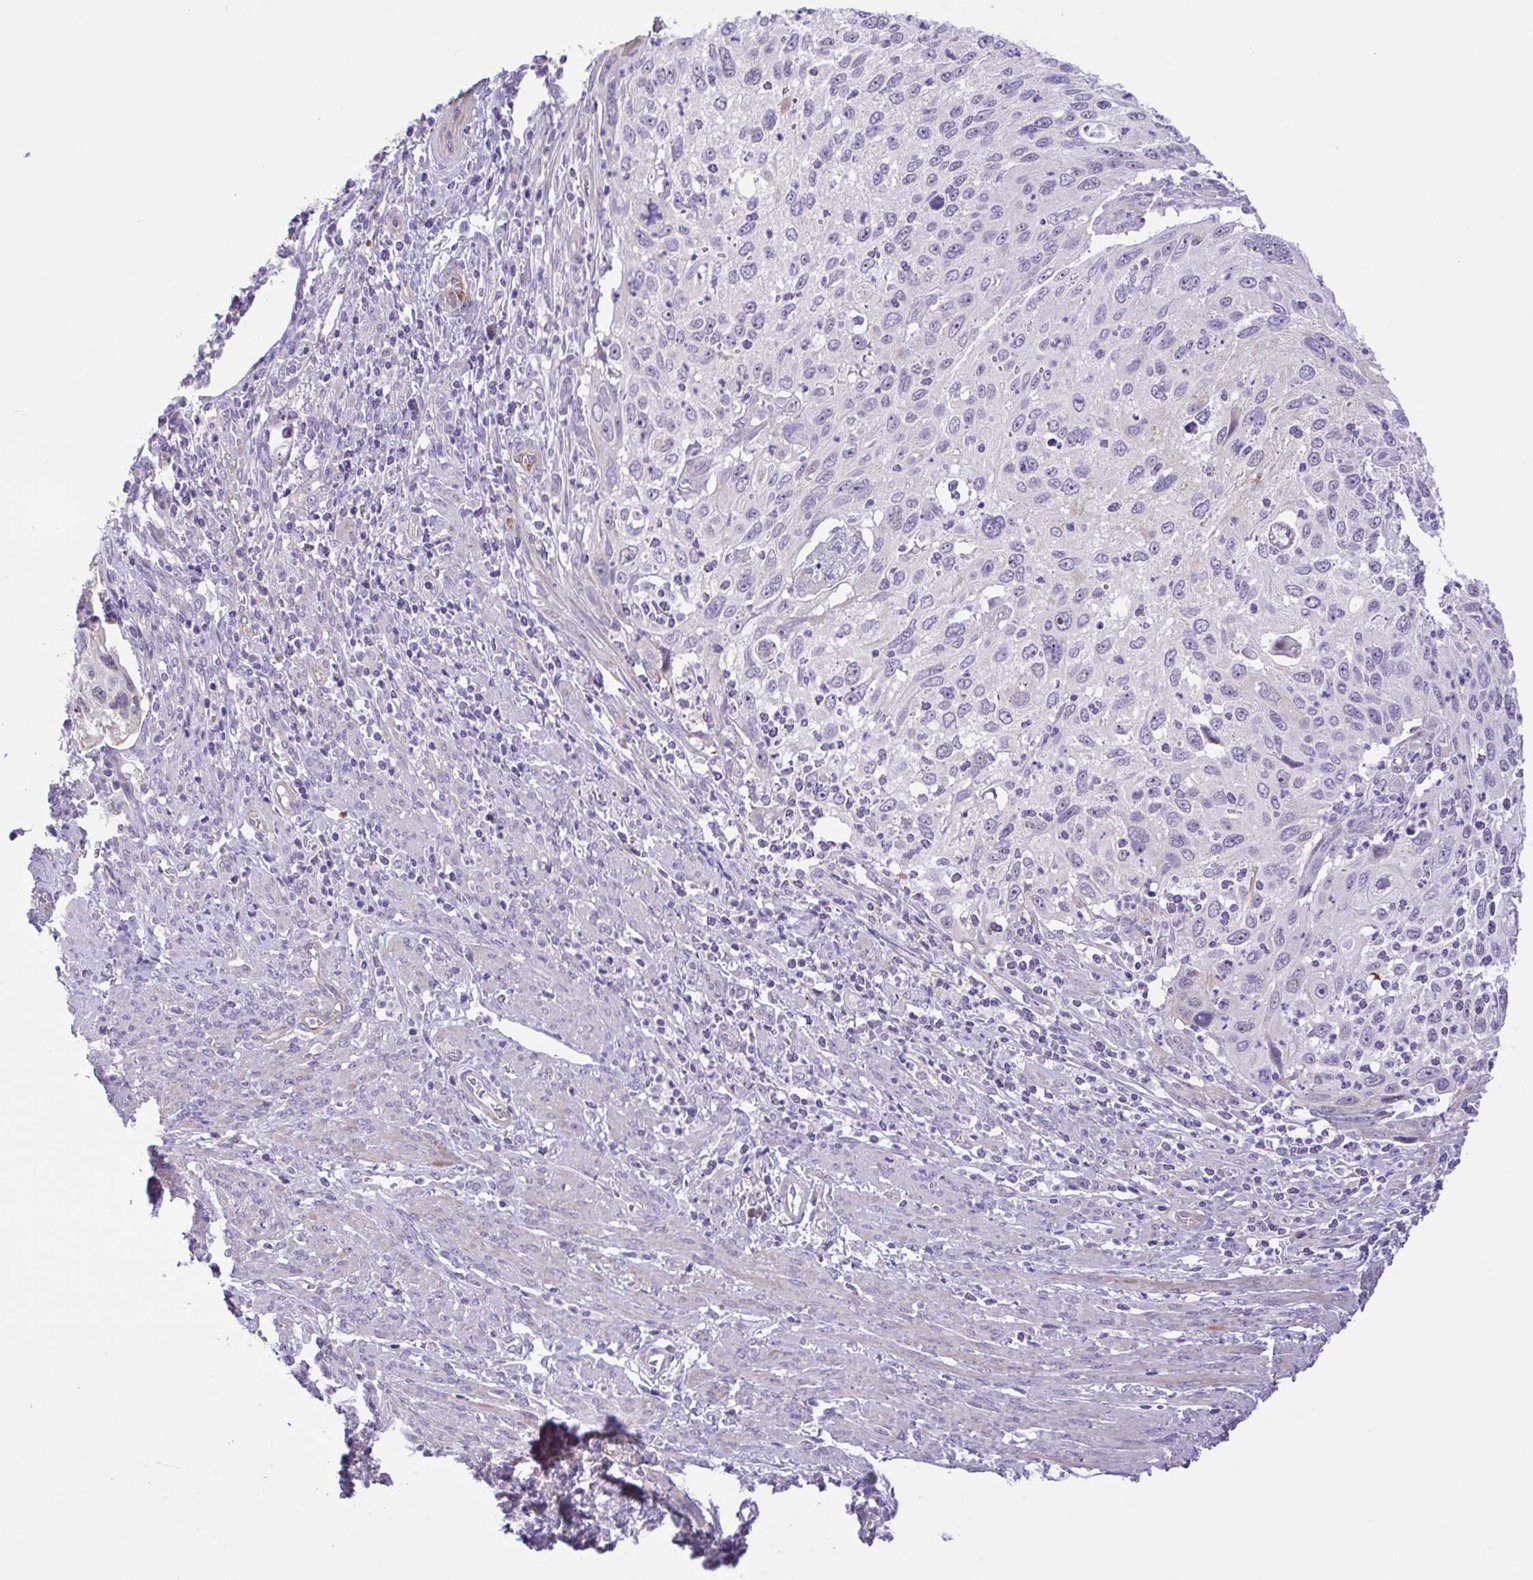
{"staining": {"intensity": "negative", "quantity": "none", "location": "none"}, "tissue": "cervical cancer", "cell_type": "Tumor cells", "image_type": "cancer", "snomed": [{"axis": "morphology", "description": "Squamous cell carcinoma, NOS"}, {"axis": "topography", "description": "Cervix"}], "caption": "DAB immunohistochemical staining of cervical squamous cell carcinoma exhibits no significant staining in tumor cells. The staining was performed using DAB to visualize the protein expression in brown, while the nuclei were stained in blue with hematoxylin (Magnification: 20x).", "gene": "DCLK2", "patient": {"sex": "female", "age": 70}}